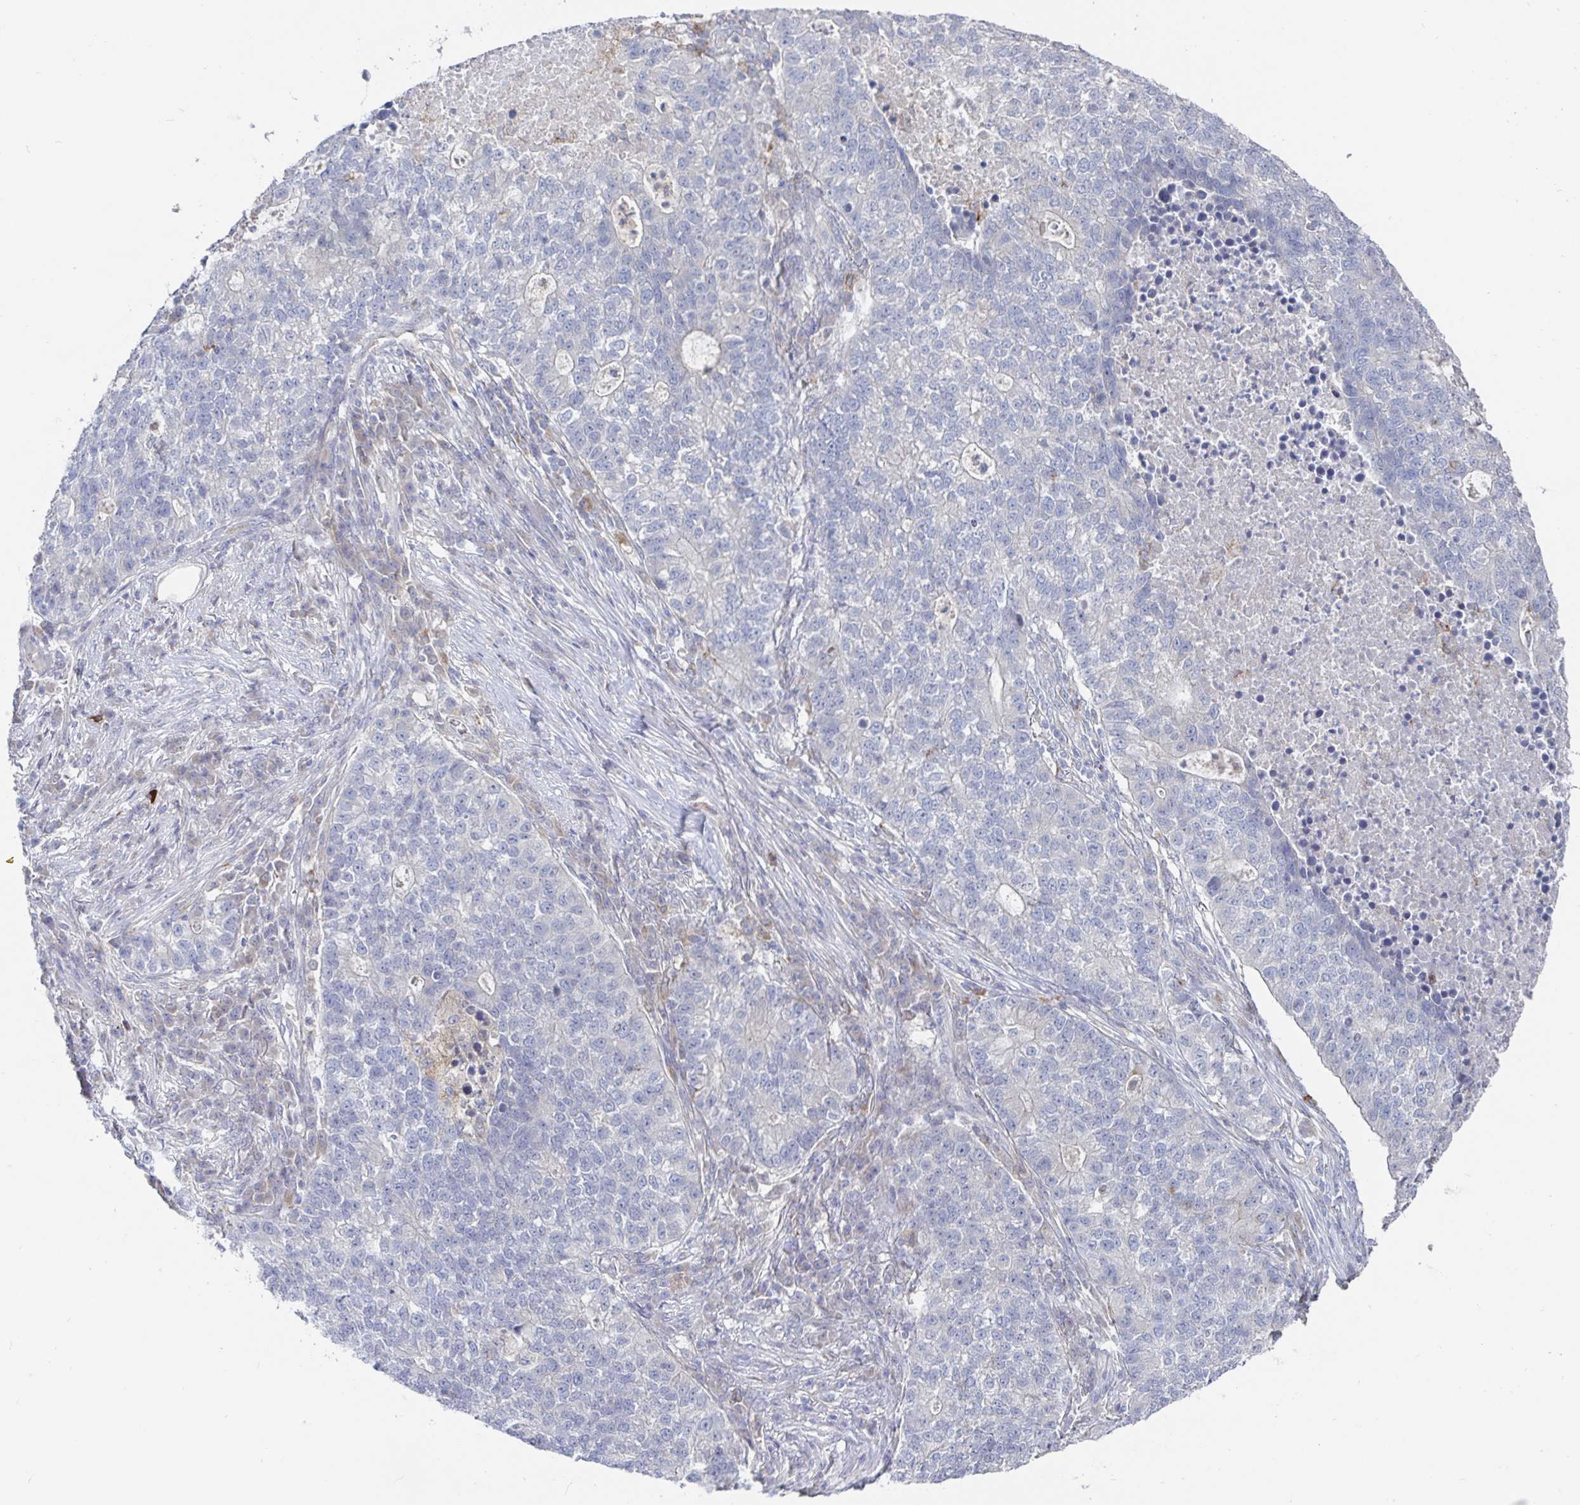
{"staining": {"intensity": "negative", "quantity": "none", "location": "none"}, "tissue": "lung cancer", "cell_type": "Tumor cells", "image_type": "cancer", "snomed": [{"axis": "morphology", "description": "Adenocarcinoma, NOS"}, {"axis": "topography", "description": "Lung"}], "caption": "Immunohistochemistry photomicrograph of neoplastic tissue: adenocarcinoma (lung) stained with DAB demonstrates no significant protein expression in tumor cells.", "gene": "SPPL3", "patient": {"sex": "male", "age": 57}}